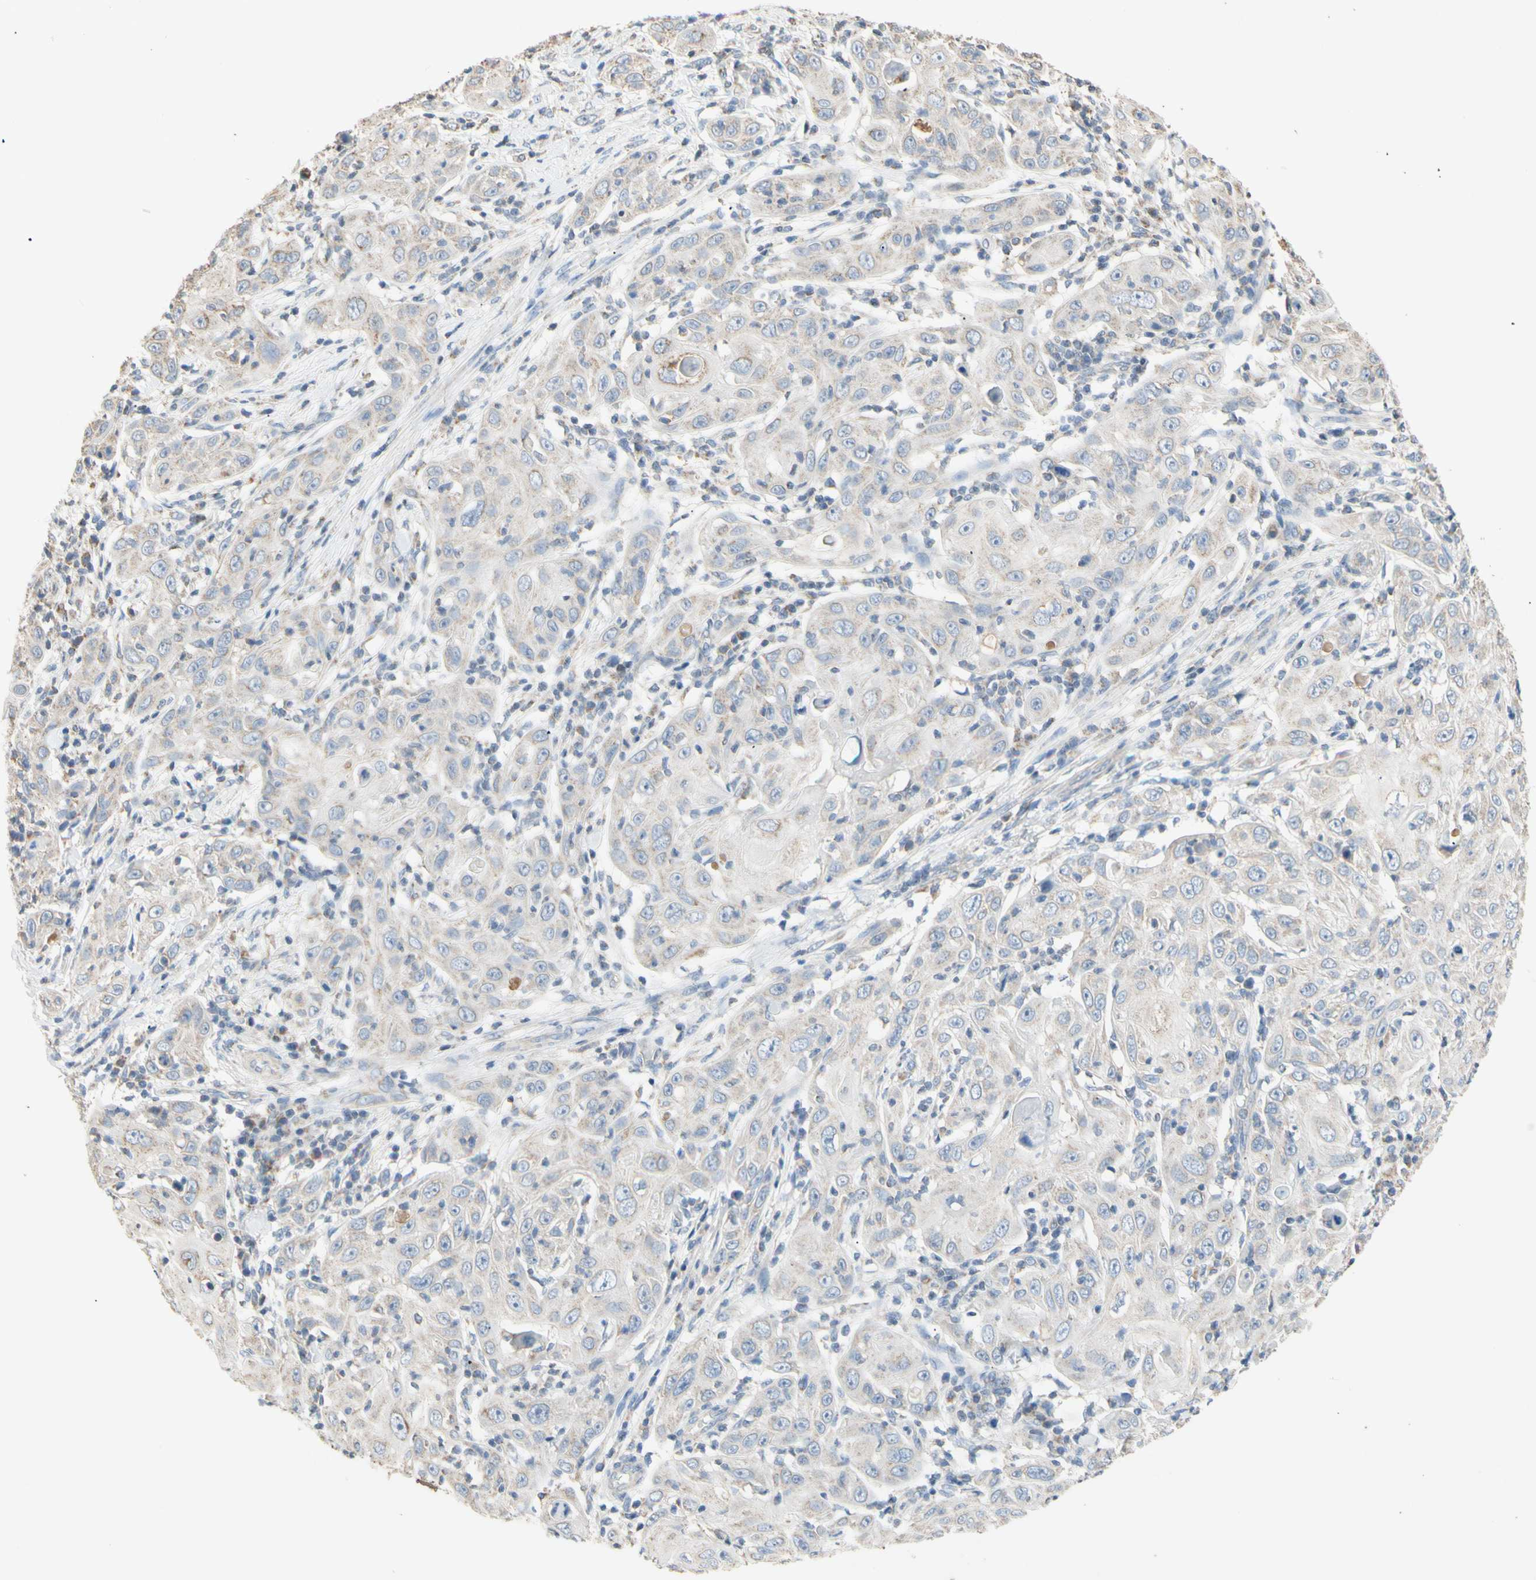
{"staining": {"intensity": "negative", "quantity": "none", "location": "none"}, "tissue": "skin cancer", "cell_type": "Tumor cells", "image_type": "cancer", "snomed": [{"axis": "morphology", "description": "Squamous cell carcinoma, NOS"}, {"axis": "topography", "description": "Skin"}], "caption": "IHC photomicrograph of neoplastic tissue: skin squamous cell carcinoma stained with DAB shows no significant protein expression in tumor cells. (Stains: DAB (3,3'-diaminobenzidine) immunohistochemistry (IHC) with hematoxylin counter stain, Microscopy: brightfield microscopy at high magnification).", "gene": "PTGIS", "patient": {"sex": "female", "age": 88}}